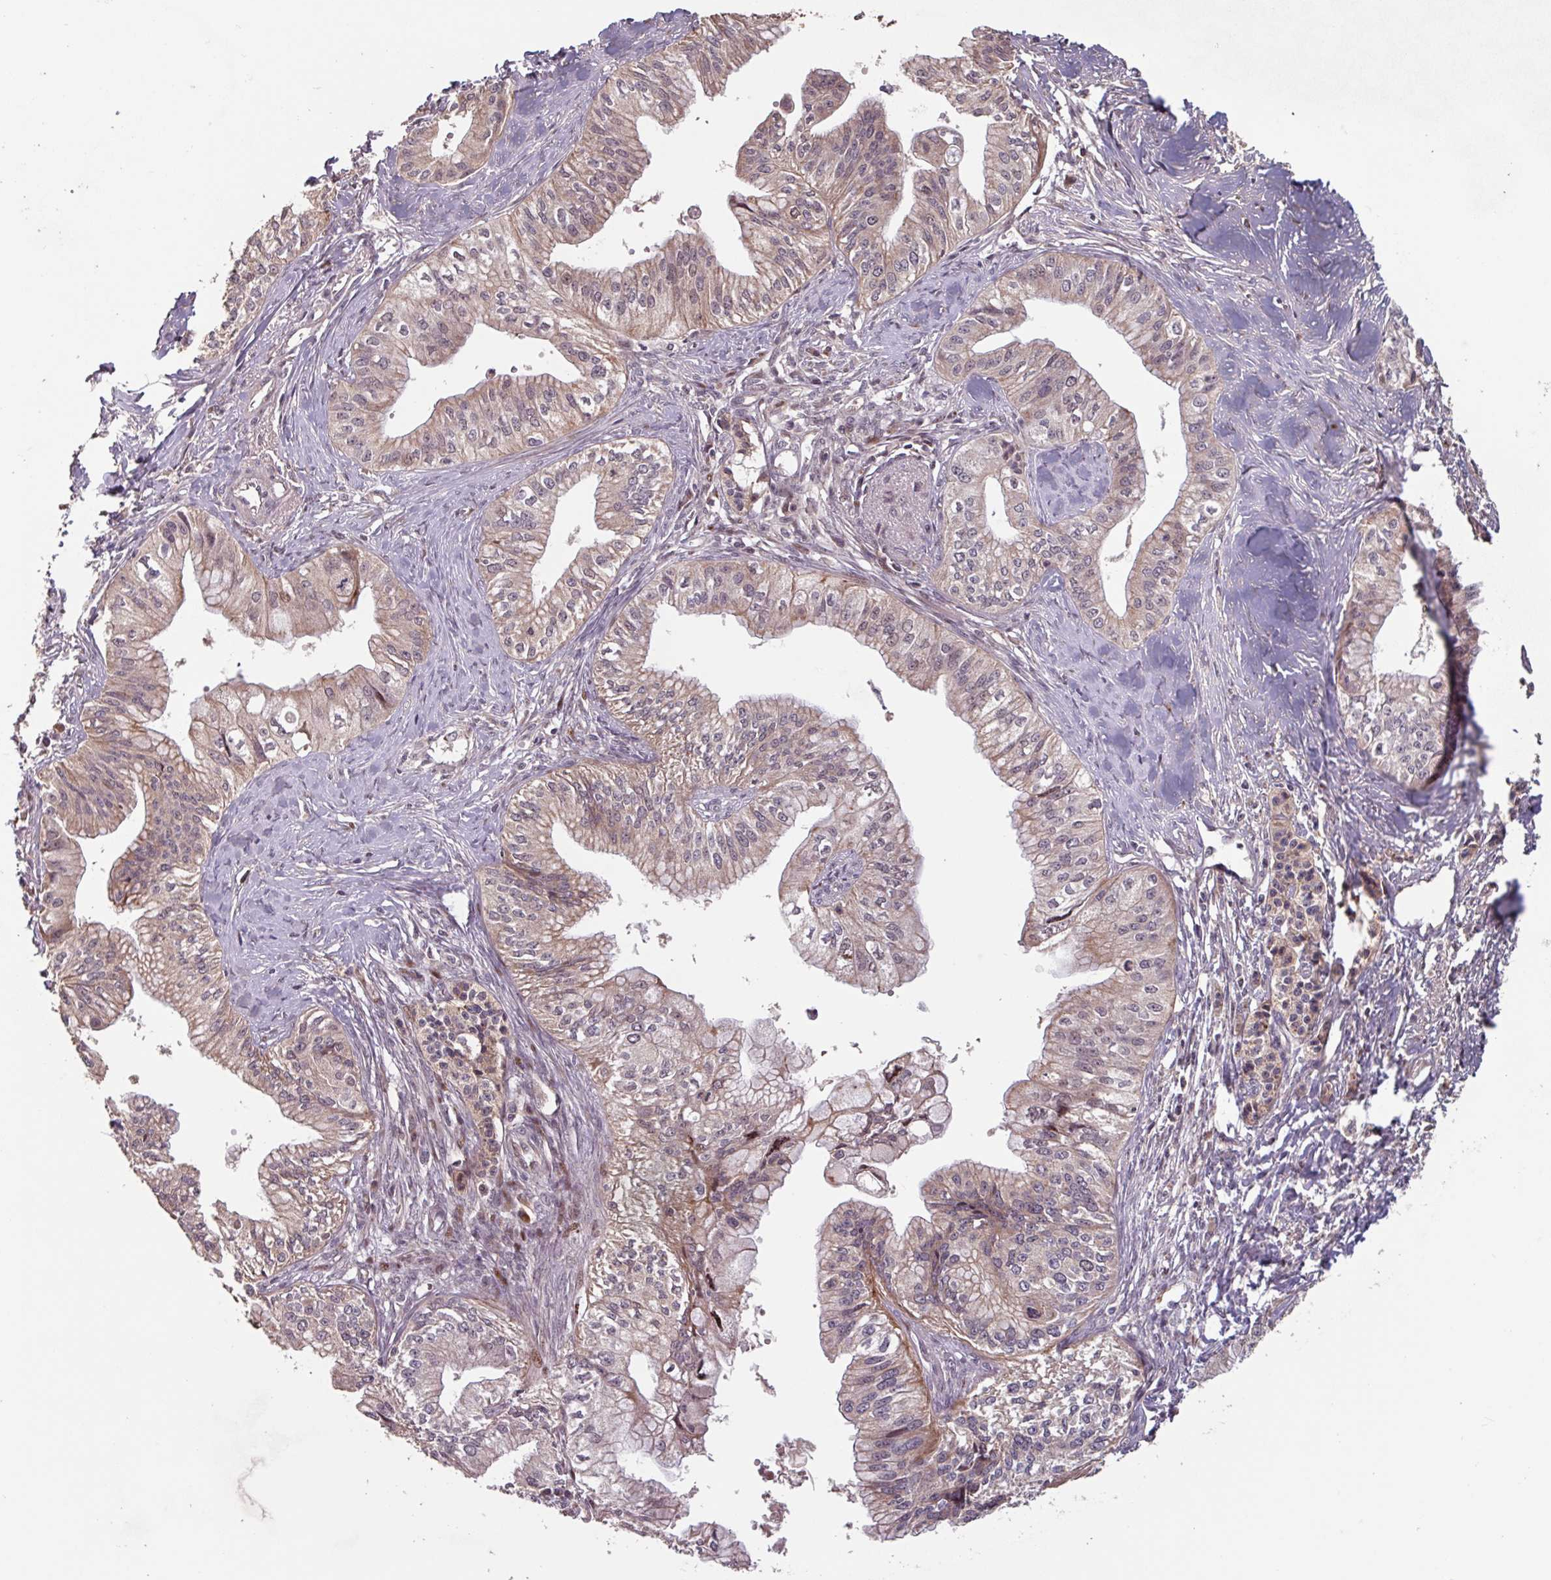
{"staining": {"intensity": "moderate", "quantity": "<25%", "location": "cytoplasmic/membranous"}, "tissue": "pancreatic cancer", "cell_type": "Tumor cells", "image_type": "cancer", "snomed": [{"axis": "morphology", "description": "Adenocarcinoma, NOS"}, {"axis": "topography", "description": "Pancreas"}], "caption": "There is low levels of moderate cytoplasmic/membranous staining in tumor cells of pancreatic cancer, as demonstrated by immunohistochemical staining (brown color).", "gene": "TMEM88", "patient": {"sex": "male", "age": 71}}